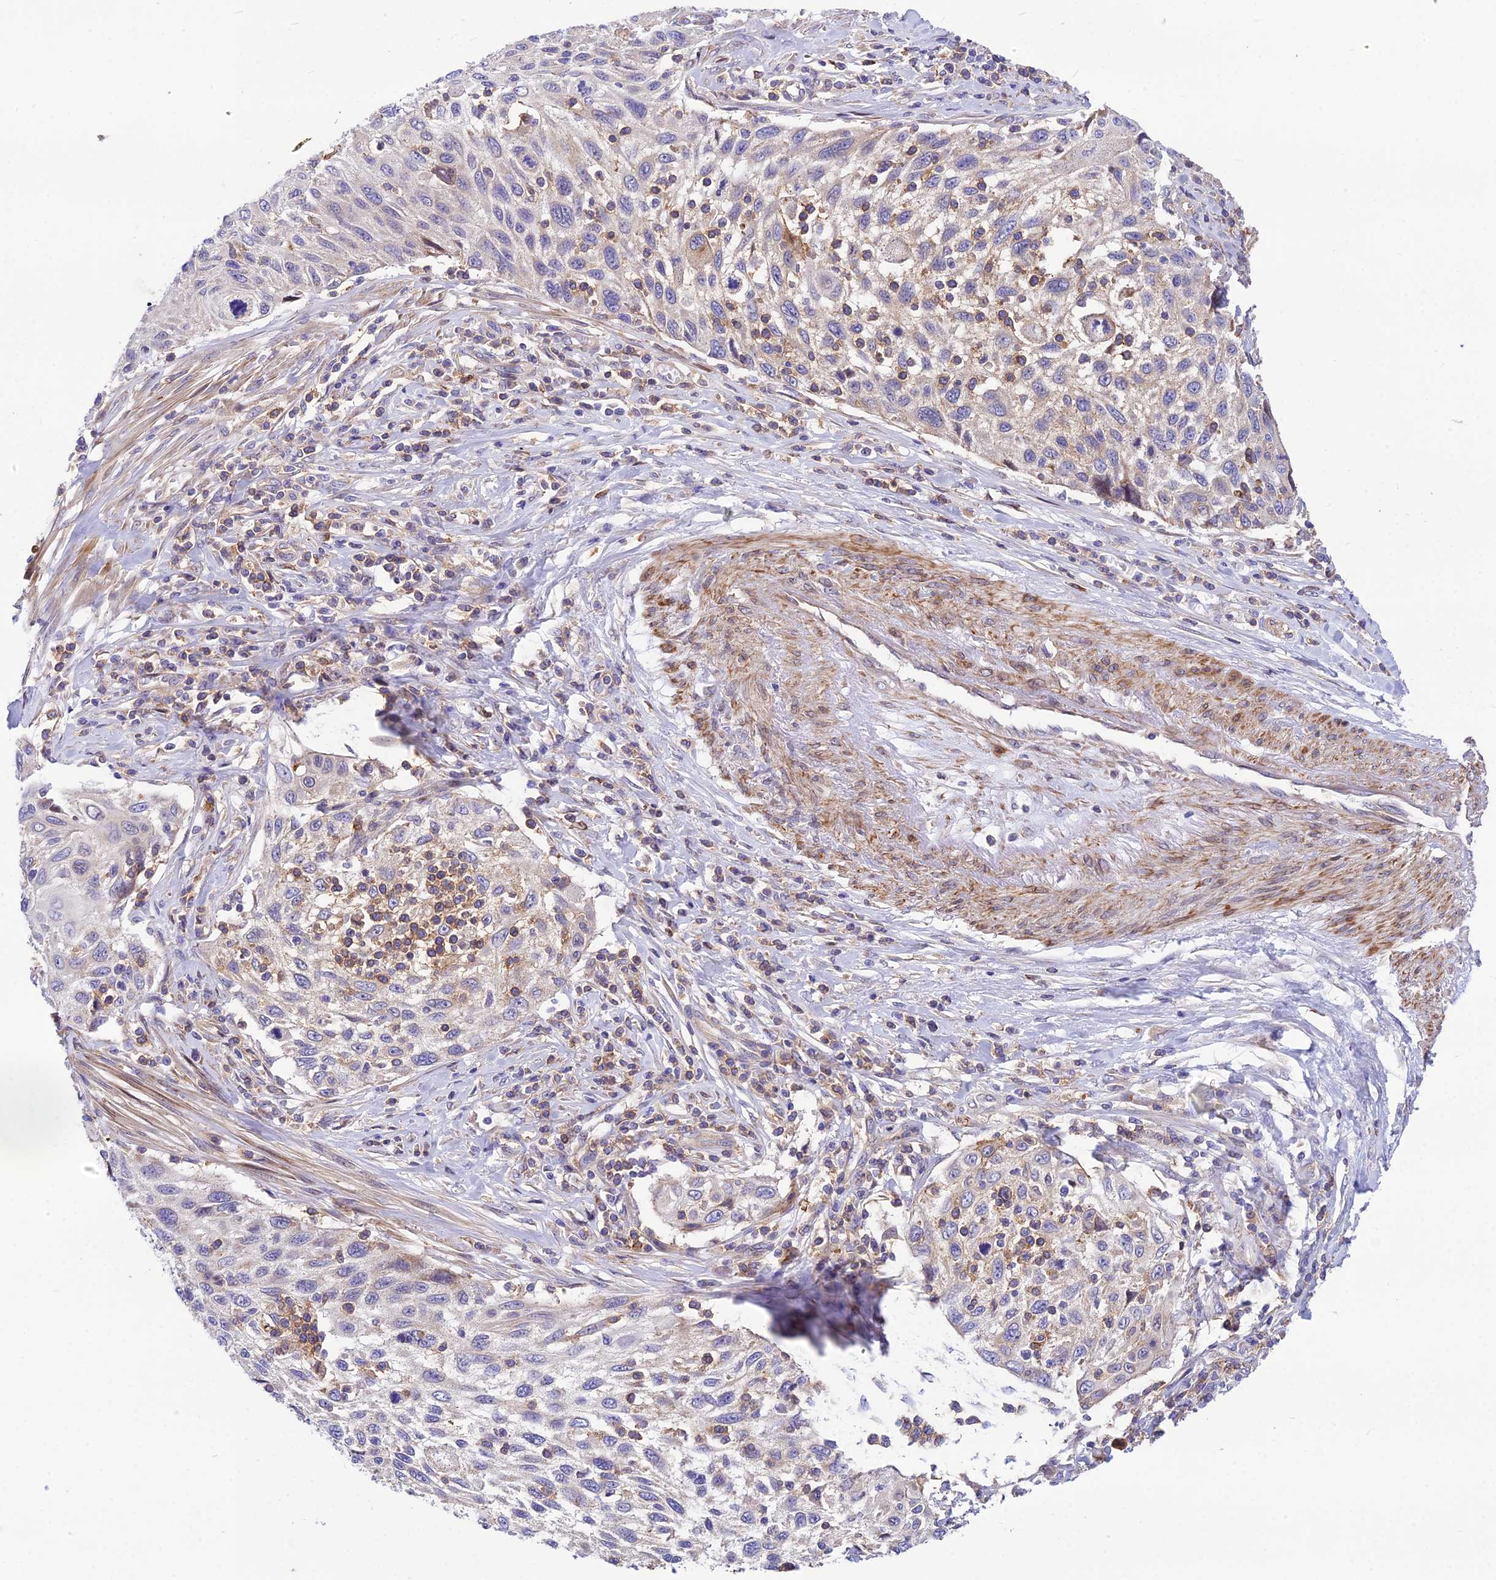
{"staining": {"intensity": "weak", "quantity": "<25%", "location": "cytoplasmic/membranous"}, "tissue": "cervical cancer", "cell_type": "Tumor cells", "image_type": "cancer", "snomed": [{"axis": "morphology", "description": "Squamous cell carcinoma, NOS"}, {"axis": "topography", "description": "Cervix"}], "caption": "This is an immunohistochemistry (IHC) micrograph of cervical cancer. There is no positivity in tumor cells.", "gene": "TRIM43B", "patient": {"sex": "female", "age": 70}}